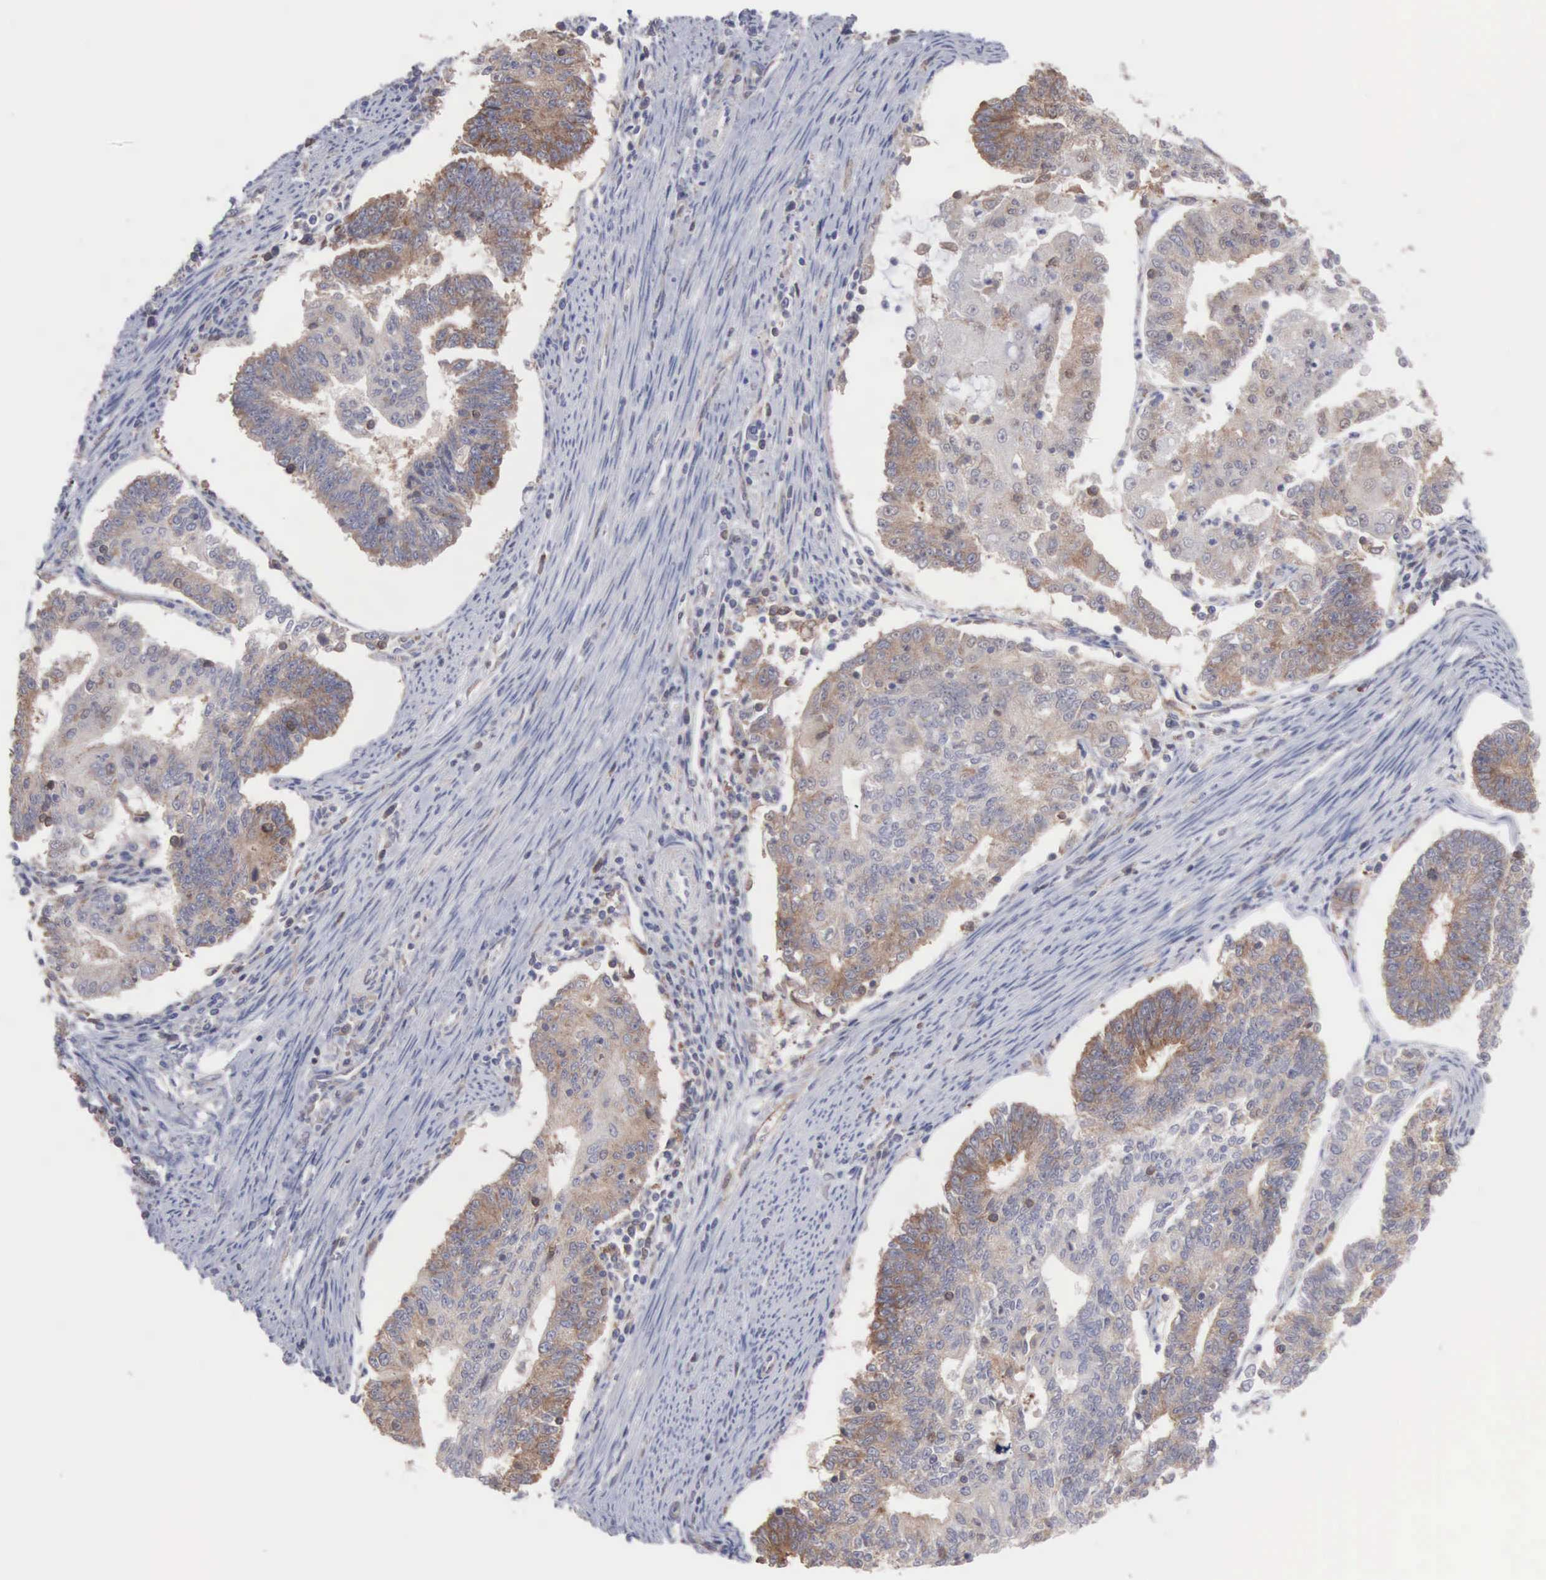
{"staining": {"intensity": "moderate", "quantity": "25%-75%", "location": "cytoplasmic/membranous"}, "tissue": "endometrial cancer", "cell_type": "Tumor cells", "image_type": "cancer", "snomed": [{"axis": "morphology", "description": "Adenocarcinoma, NOS"}, {"axis": "topography", "description": "Endometrium"}], "caption": "Endometrial cancer (adenocarcinoma) was stained to show a protein in brown. There is medium levels of moderate cytoplasmic/membranous staining in about 25%-75% of tumor cells.", "gene": "MTHFD1", "patient": {"sex": "female", "age": 56}}